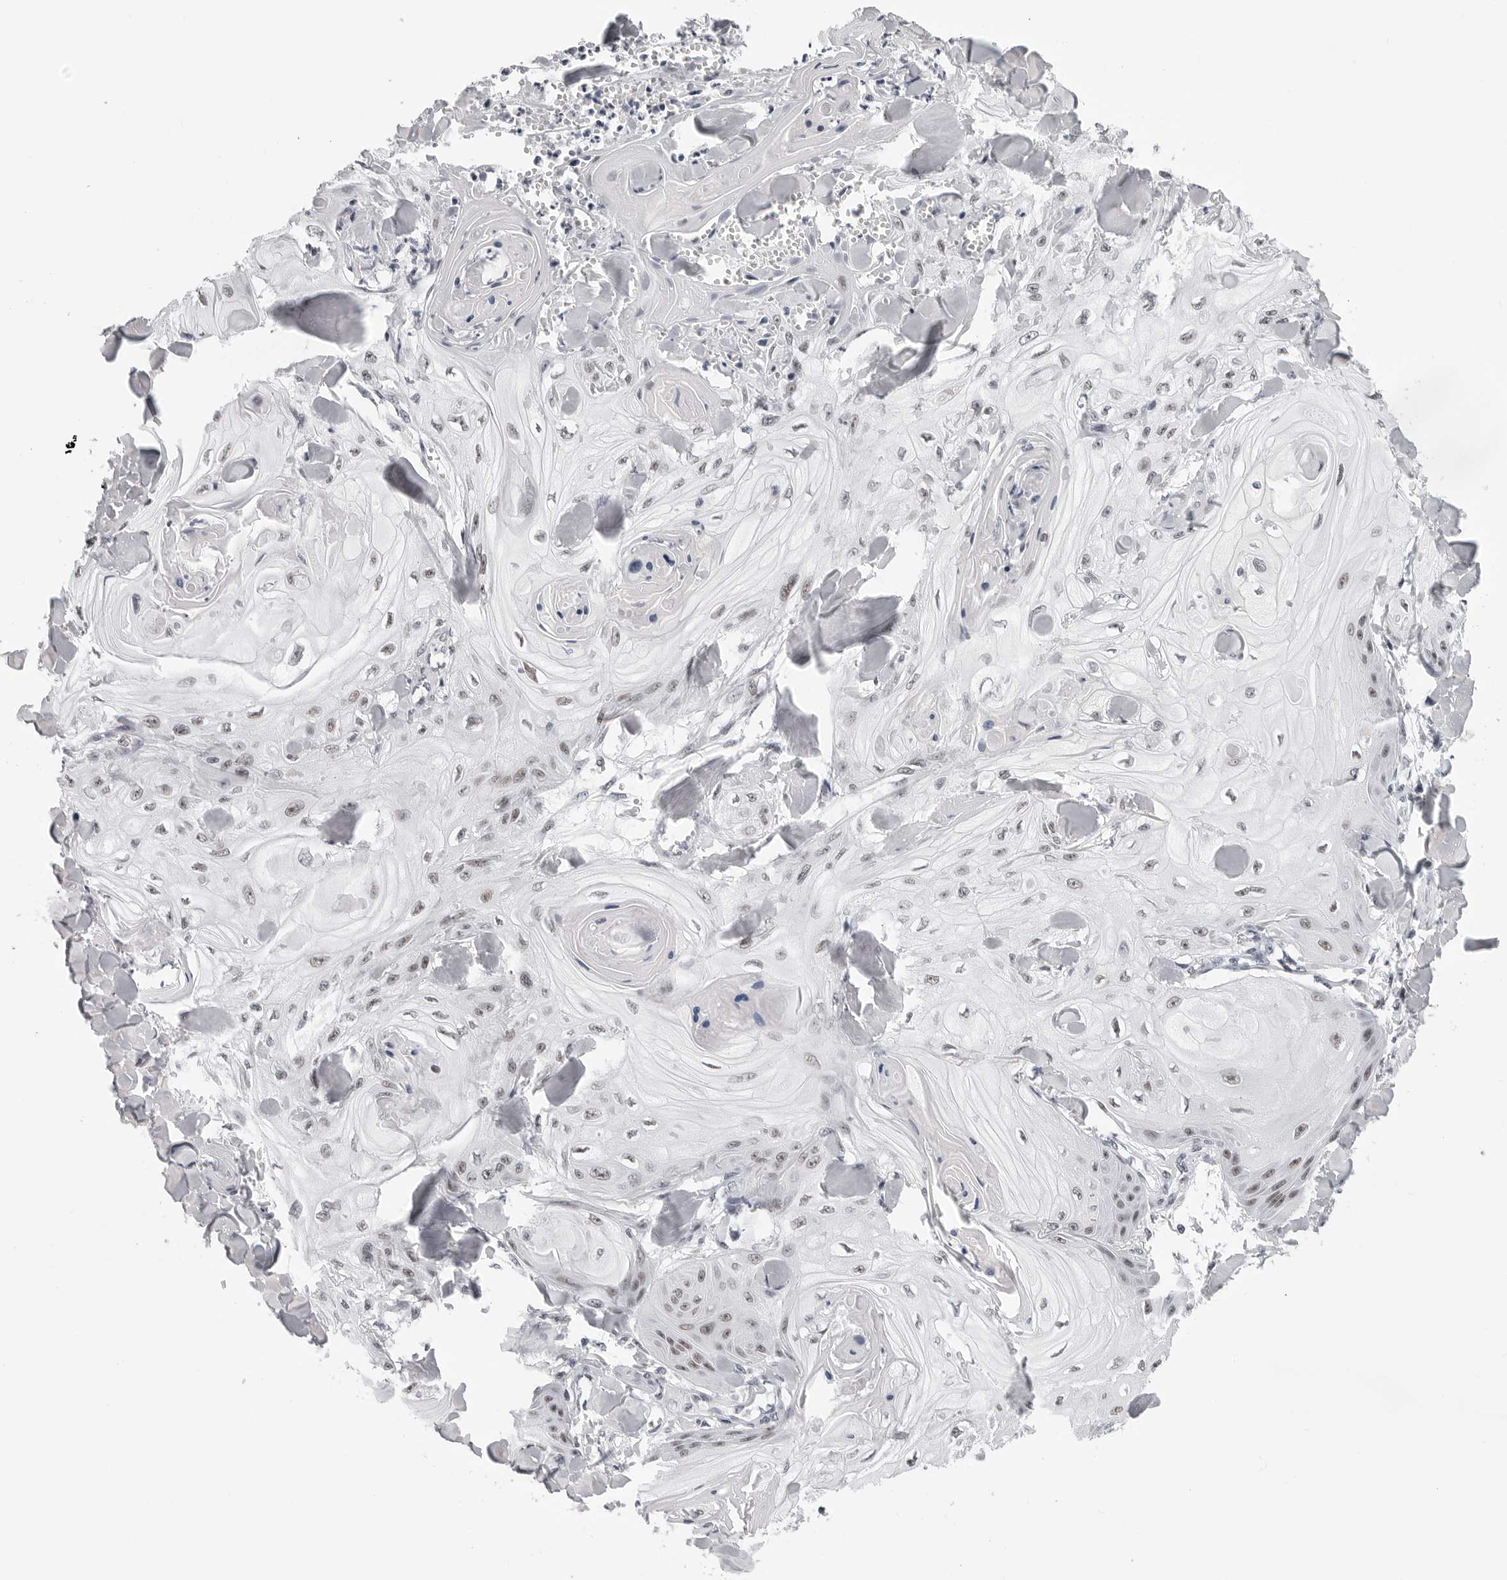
{"staining": {"intensity": "weak", "quantity": ">75%", "location": "nuclear"}, "tissue": "skin cancer", "cell_type": "Tumor cells", "image_type": "cancer", "snomed": [{"axis": "morphology", "description": "Squamous cell carcinoma, NOS"}, {"axis": "topography", "description": "Skin"}], "caption": "Immunohistochemical staining of skin cancer exhibits weak nuclear protein staining in approximately >75% of tumor cells. (DAB IHC with brightfield microscopy, high magnification).", "gene": "SF3B4", "patient": {"sex": "male", "age": 74}}